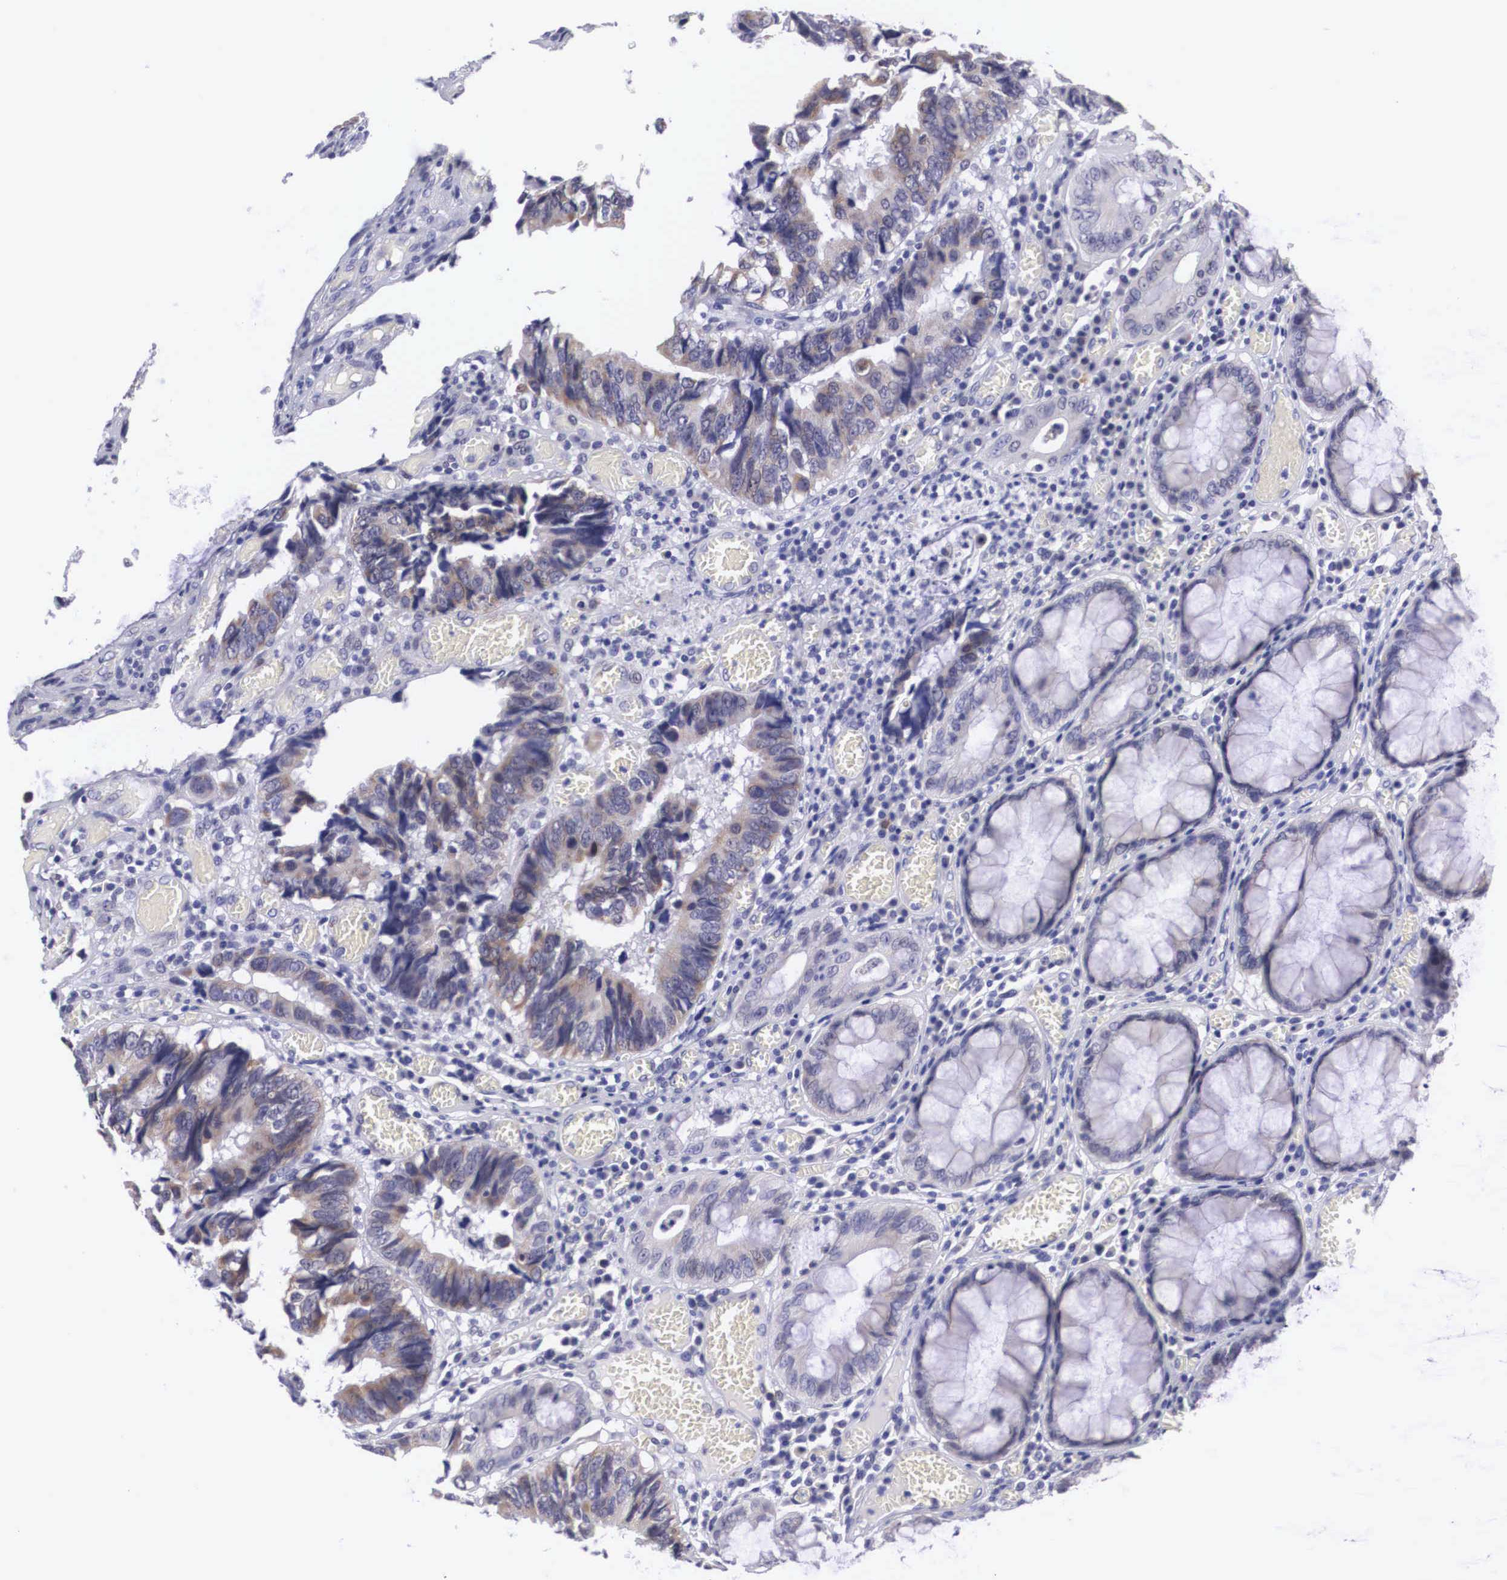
{"staining": {"intensity": "strong", "quantity": "25%-75%", "location": "cytoplasmic/membranous"}, "tissue": "colorectal cancer", "cell_type": "Tumor cells", "image_type": "cancer", "snomed": [{"axis": "morphology", "description": "Adenocarcinoma, NOS"}, {"axis": "topography", "description": "Rectum"}], "caption": "The micrograph shows staining of colorectal adenocarcinoma, revealing strong cytoplasmic/membranous protein positivity (brown color) within tumor cells.", "gene": "SOX11", "patient": {"sex": "female", "age": 98}}